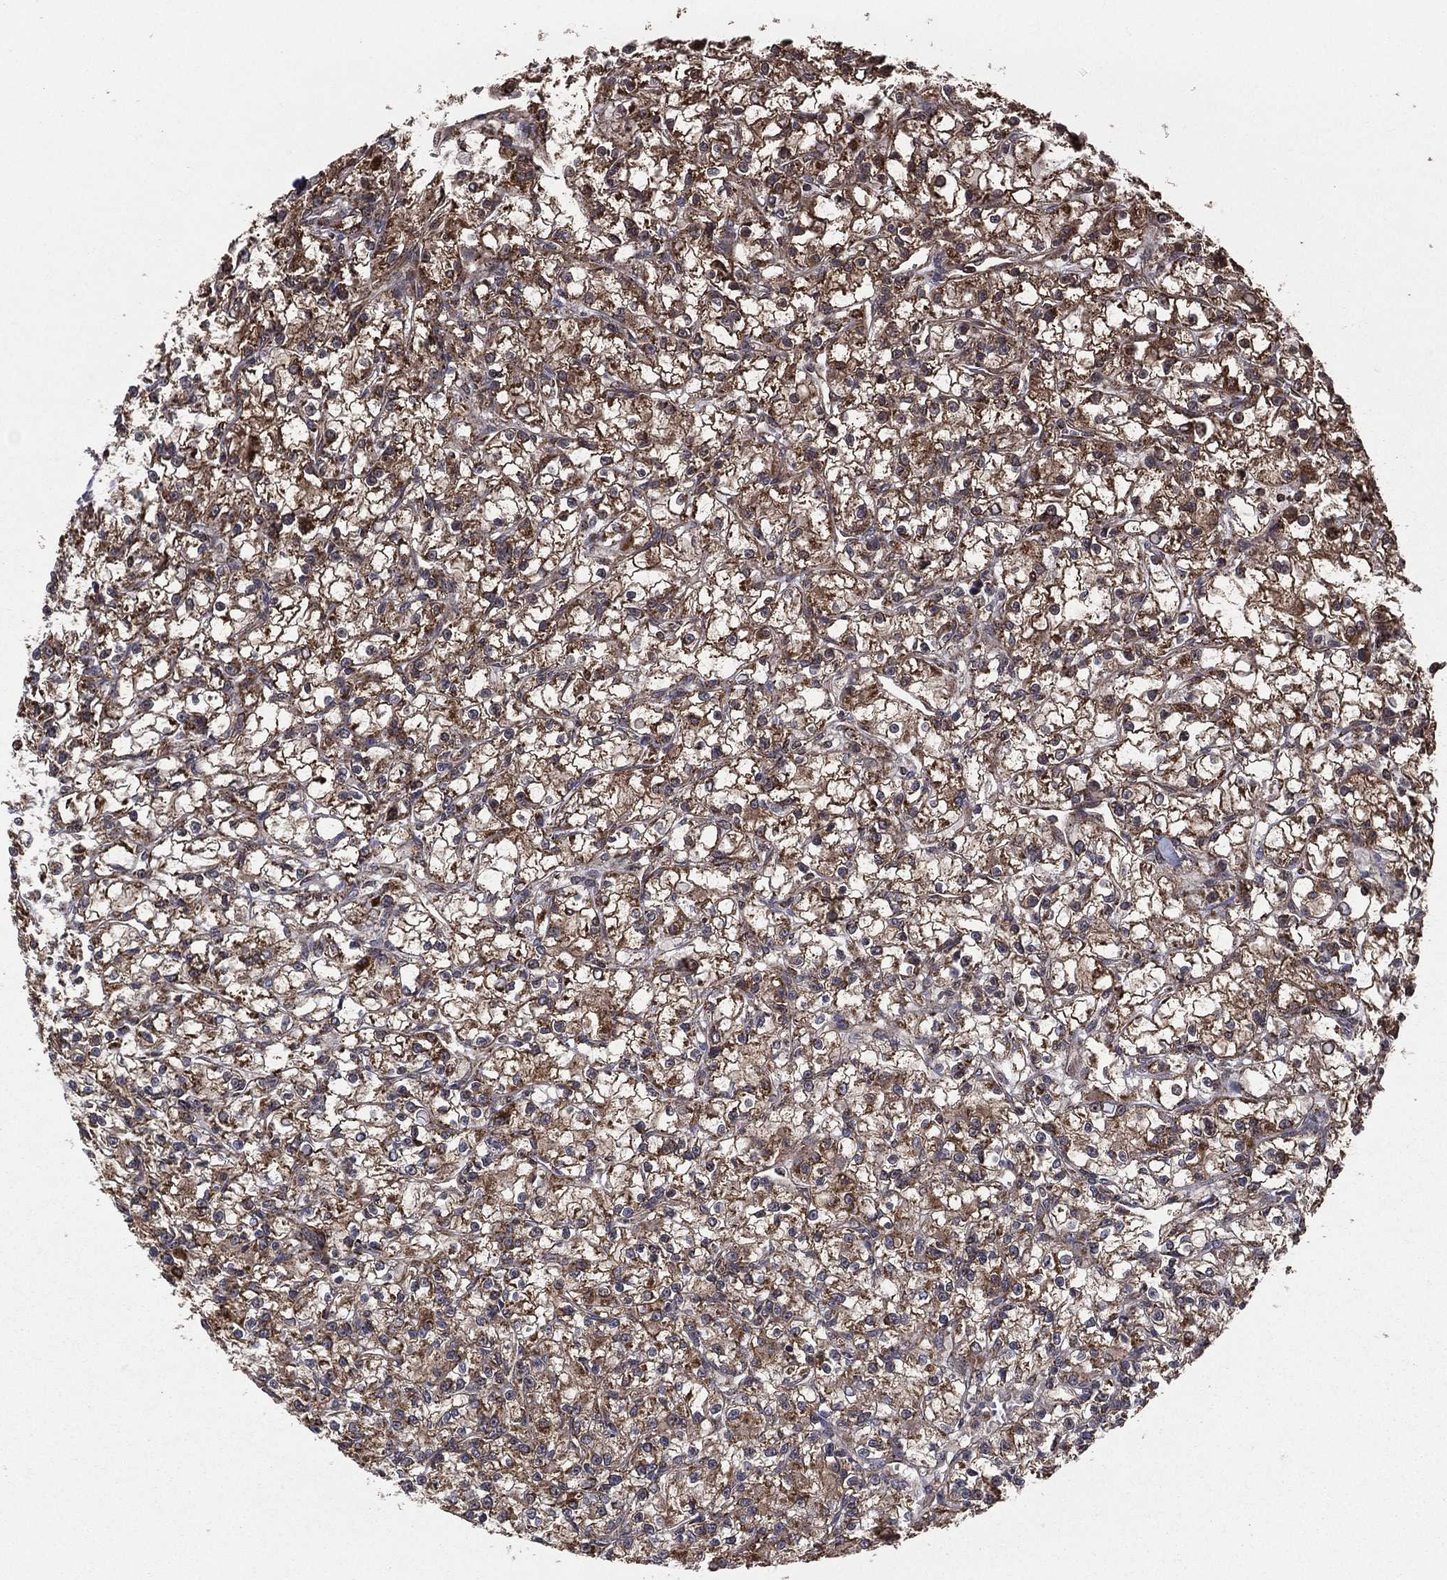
{"staining": {"intensity": "strong", "quantity": ">75%", "location": "cytoplasmic/membranous"}, "tissue": "renal cancer", "cell_type": "Tumor cells", "image_type": "cancer", "snomed": [{"axis": "morphology", "description": "Adenocarcinoma, NOS"}, {"axis": "topography", "description": "Kidney"}], "caption": "Renal cancer (adenocarcinoma) tissue demonstrates strong cytoplasmic/membranous expression in about >75% of tumor cells, visualized by immunohistochemistry. (DAB IHC with brightfield microscopy, high magnification).", "gene": "RIGI", "patient": {"sex": "female", "age": 59}}